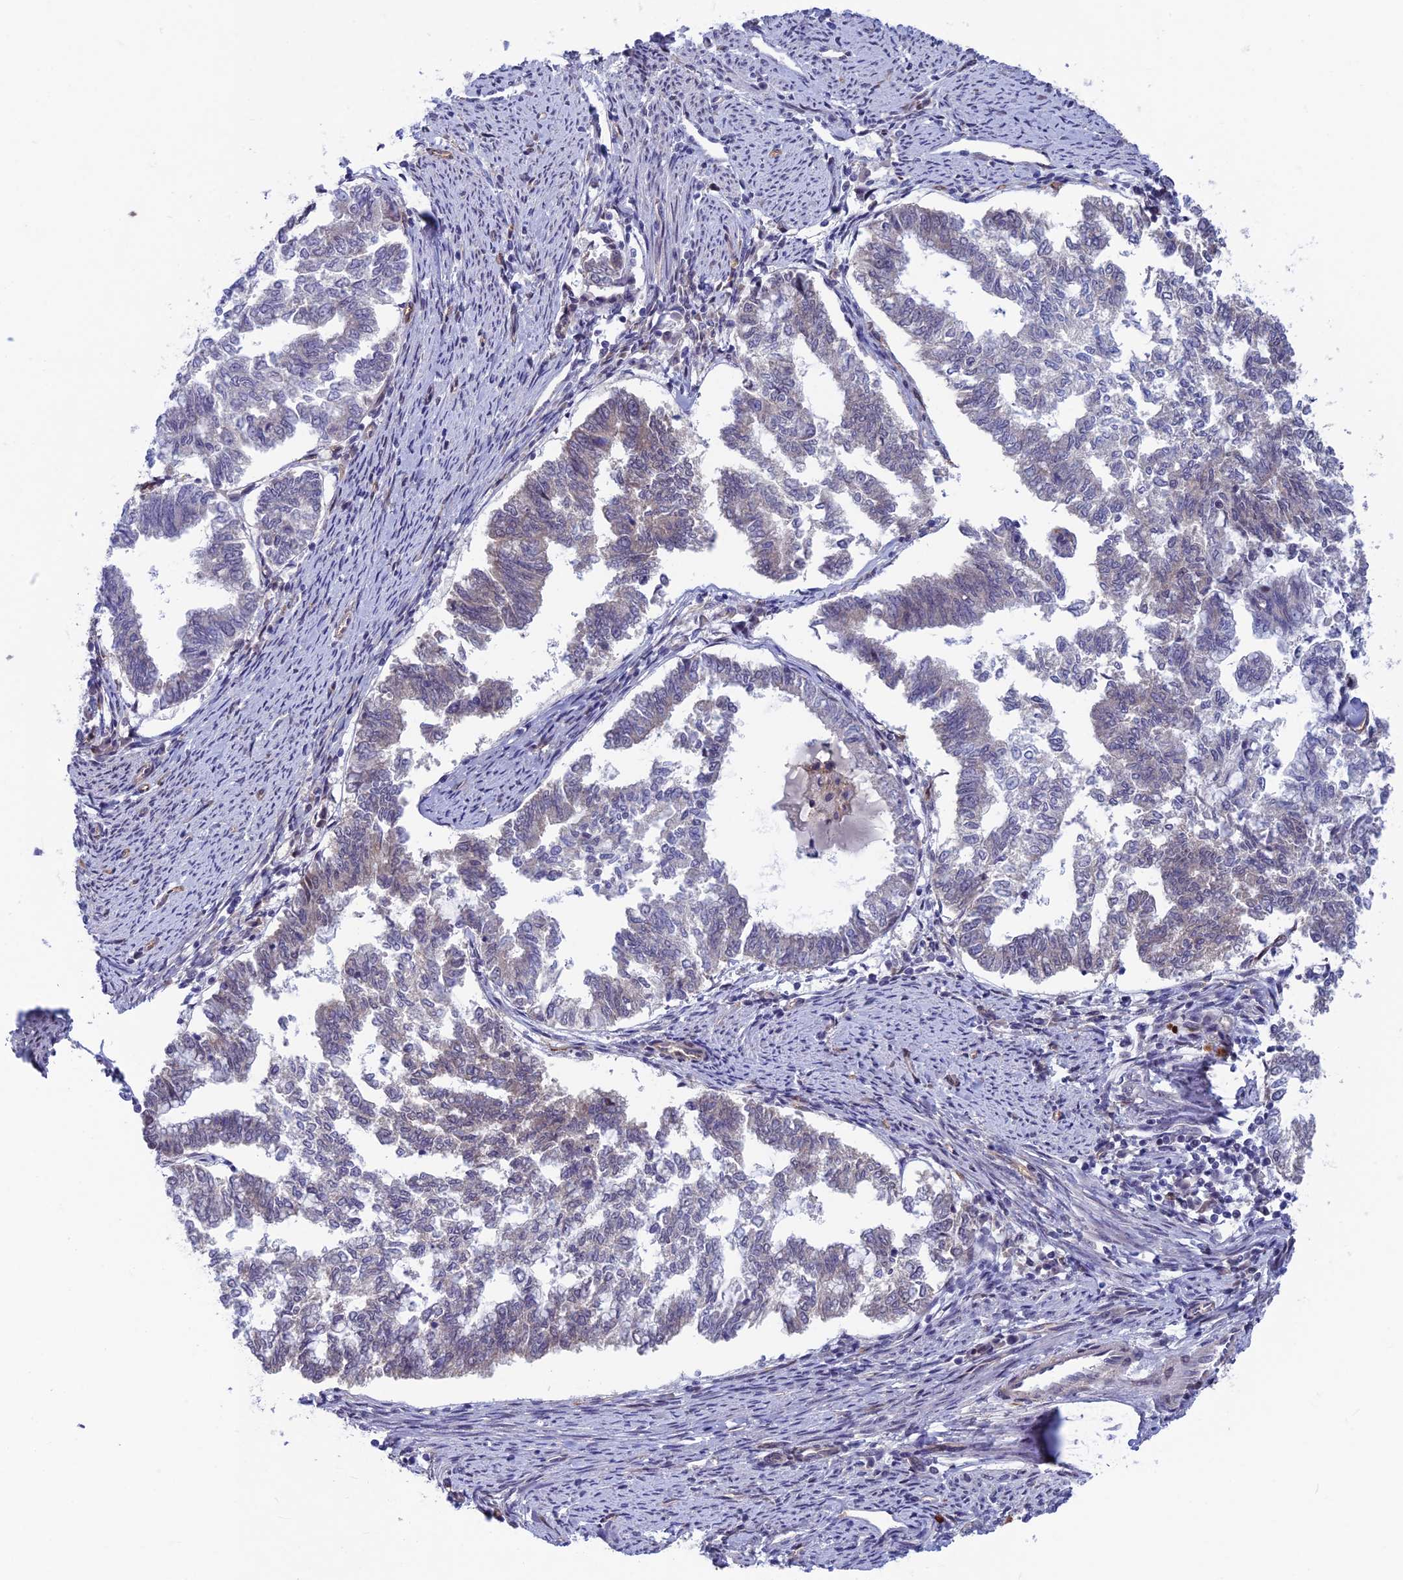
{"staining": {"intensity": "negative", "quantity": "none", "location": "none"}, "tissue": "endometrial cancer", "cell_type": "Tumor cells", "image_type": "cancer", "snomed": [{"axis": "morphology", "description": "Adenocarcinoma, NOS"}, {"axis": "topography", "description": "Endometrium"}], "caption": "Immunohistochemical staining of human endometrial adenocarcinoma demonstrates no significant staining in tumor cells. (DAB IHC with hematoxylin counter stain).", "gene": "FKBPL", "patient": {"sex": "female", "age": 79}}